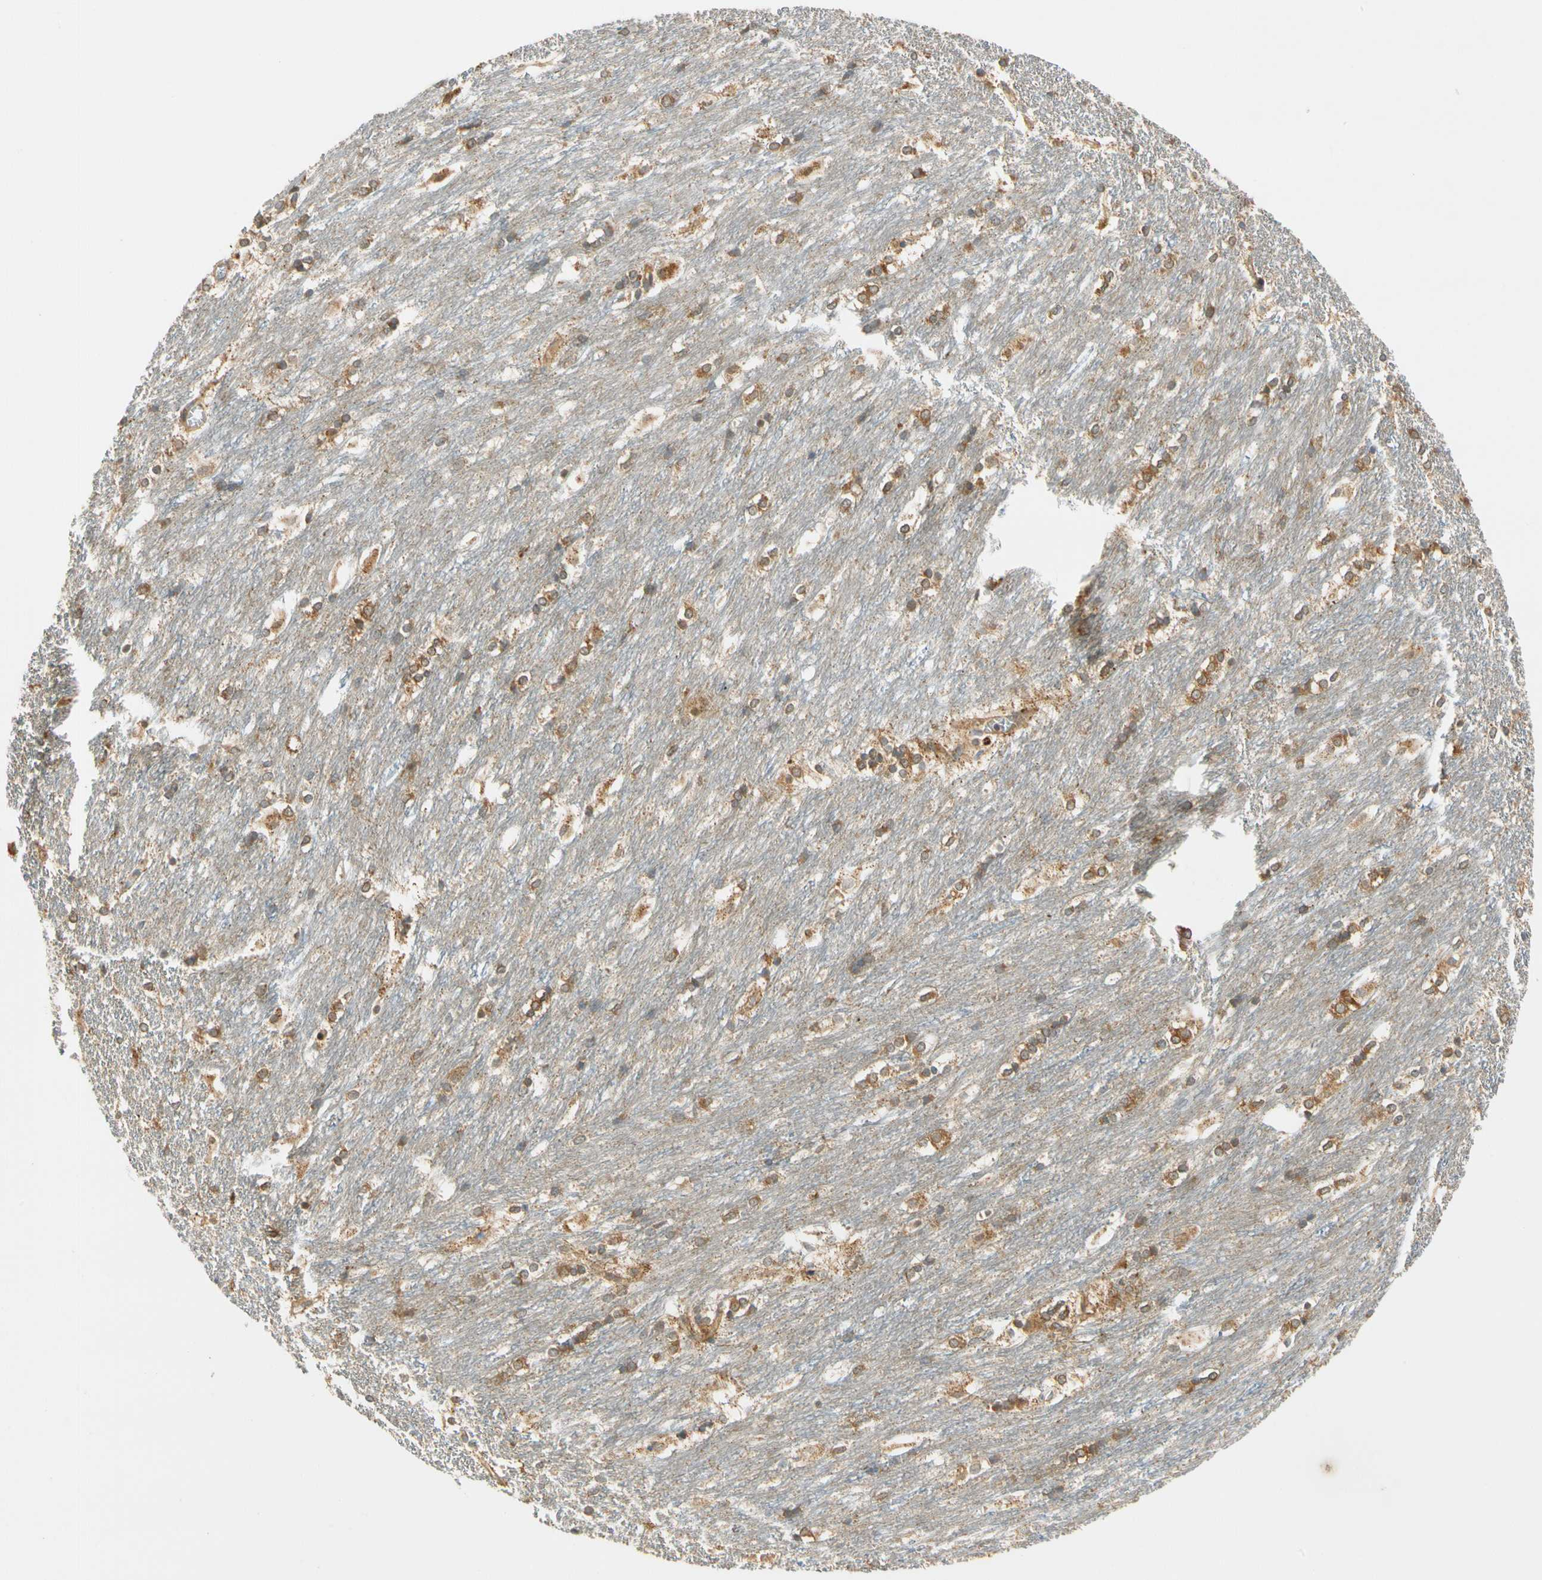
{"staining": {"intensity": "moderate", "quantity": ">75%", "location": "cytoplasmic/membranous"}, "tissue": "caudate", "cell_type": "Glial cells", "image_type": "normal", "snomed": [{"axis": "morphology", "description": "Normal tissue, NOS"}, {"axis": "topography", "description": "Lateral ventricle wall"}], "caption": "Immunohistochemistry (DAB (3,3'-diaminobenzidine)) staining of benign caudate reveals moderate cytoplasmic/membranous protein staining in approximately >75% of glial cells. Using DAB (brown) and hematoxylin (blue) stains, captured at high magnification using brightfield microscopy.", "gene": "GATD1", "patient": {"sex": "female", "age": 19}}